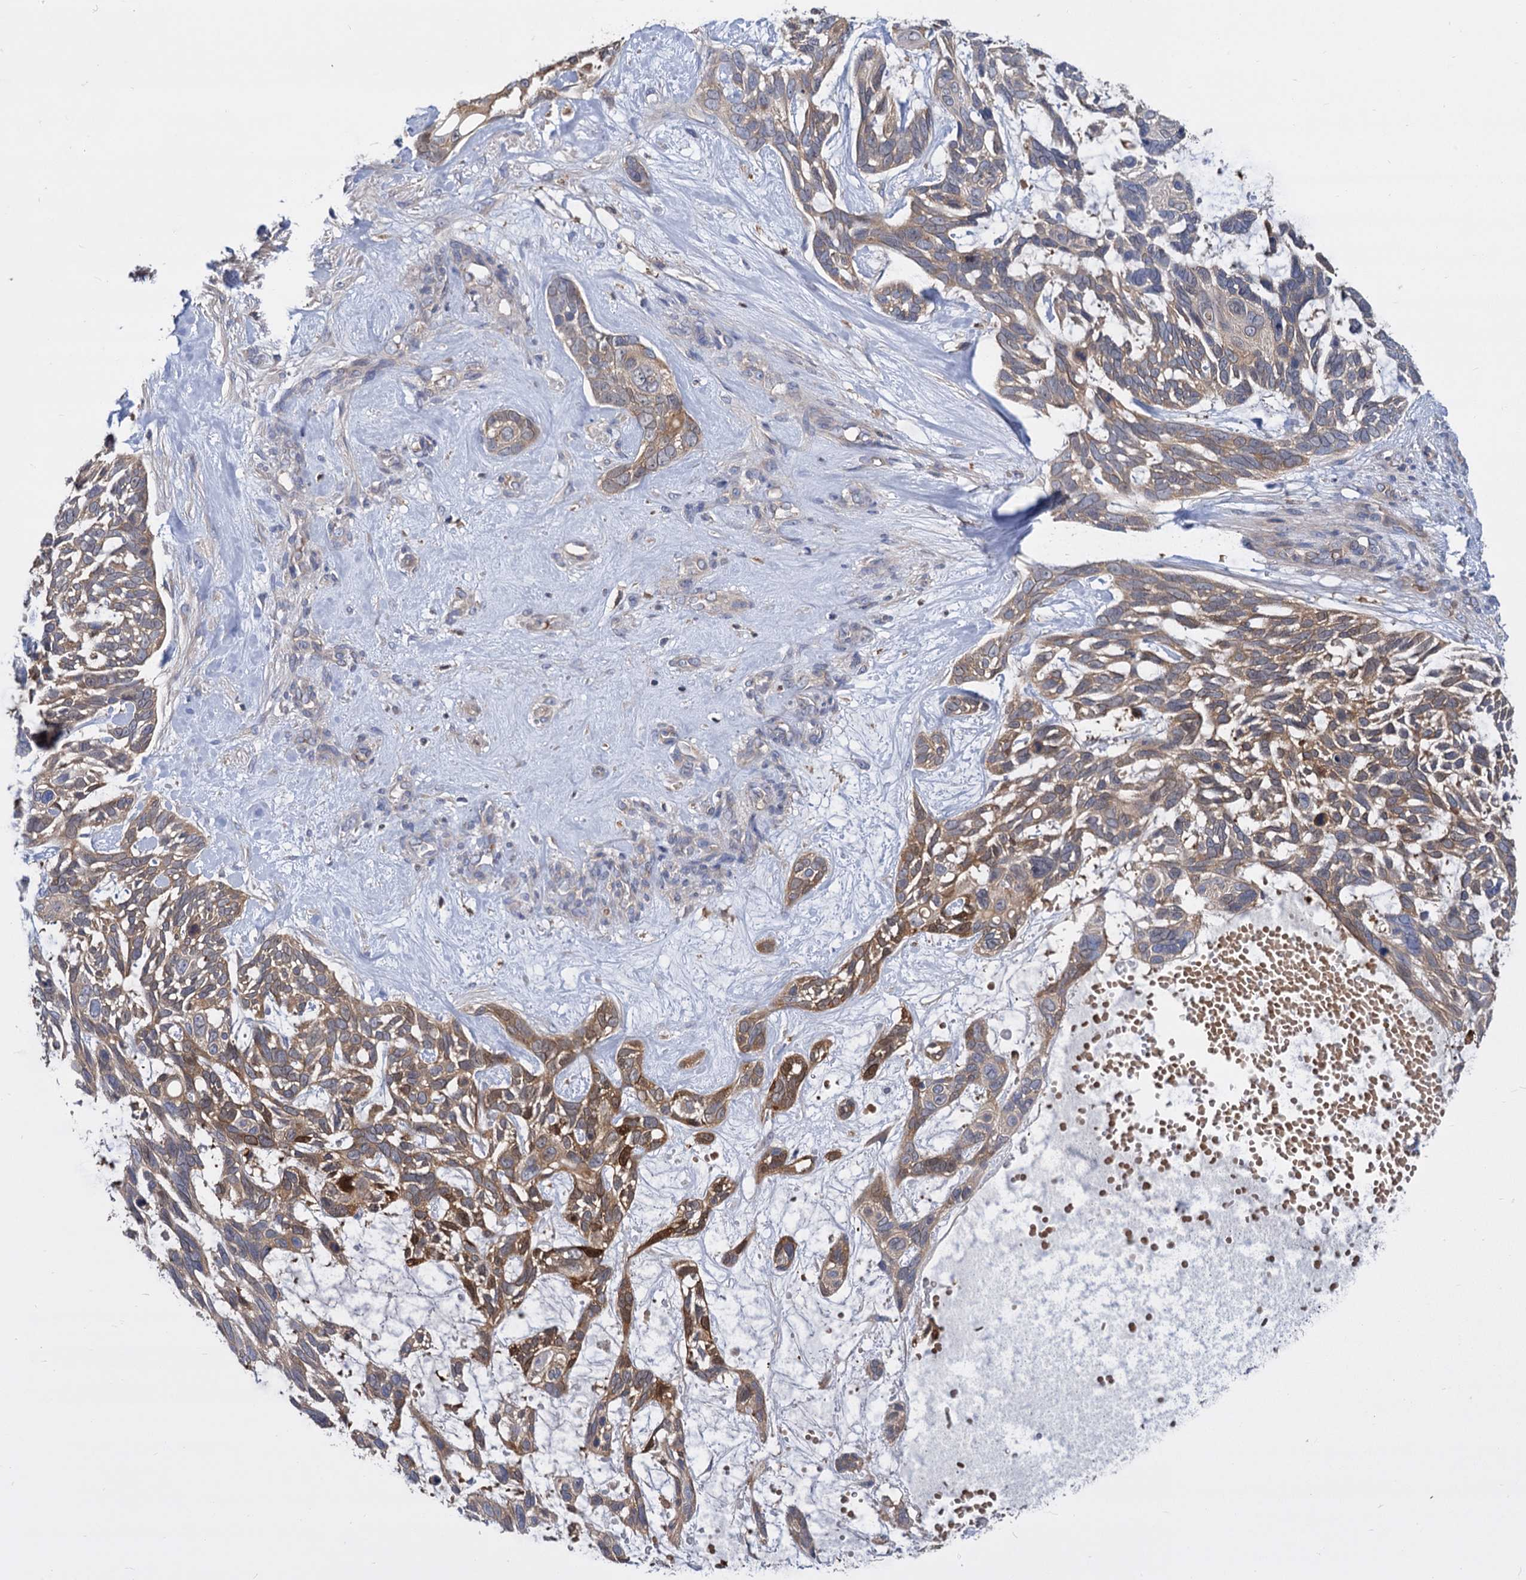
{"staining": {"intensity": "moderate", "quantity": ">75%", "location": "cytoplasmic/membranous"}, "tissue": "skin cancer", "cell_type": "Tumor cells", "image_type": "cancer", "snomed": [{"axis": "morphology", "description": "Basal cell carcinoma"}, {"axis": "topography", "description": "Skin"}], "caption": "Skin basal cell carcinoma stained with a protein marker reveals moderate staining in tumor cells.", "gene": "GCLC", "patient": {"sex": "male", "age": 88}}